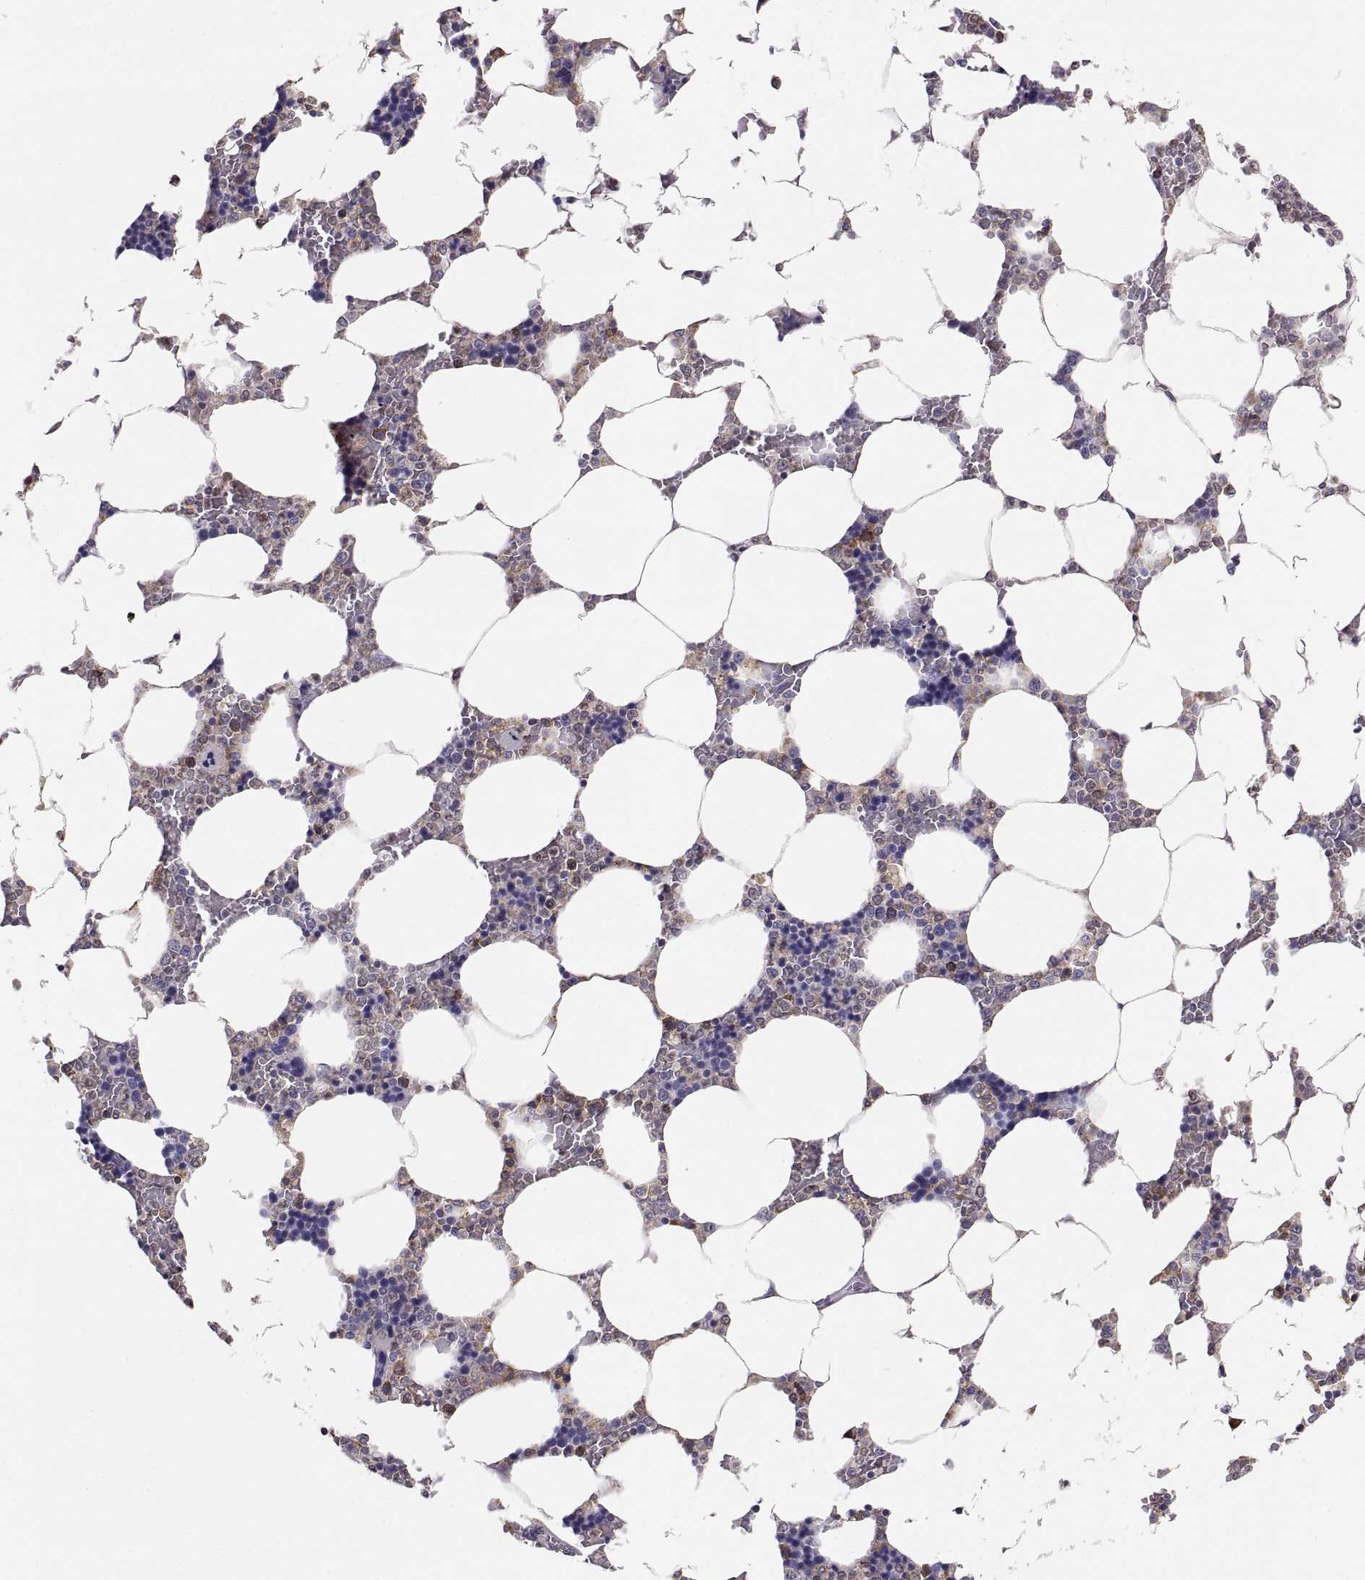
{"staining": {"intensity": "weak", "quantity": "<25%", "location": "cytoplasmic/membranous"}, "tissue": "bone marrow", "cell_type": "Hematopoietic cells", "image_type": "normal", "snomed": [{"axis": "morphology", "description": "Normal tissue, NOS"}, {"axis": "topography", "description": "Bone marrow"}], "caption": "The image demonstrates no significant positivity in hematopoietic cells of bone marrow. Brightfield microscopy of IHC stained with DAB (brown) and hematoxylin (blue), captured at high magnification.", "gene": "ERO1A", "patient": {"sex": "male", "age": 63}}